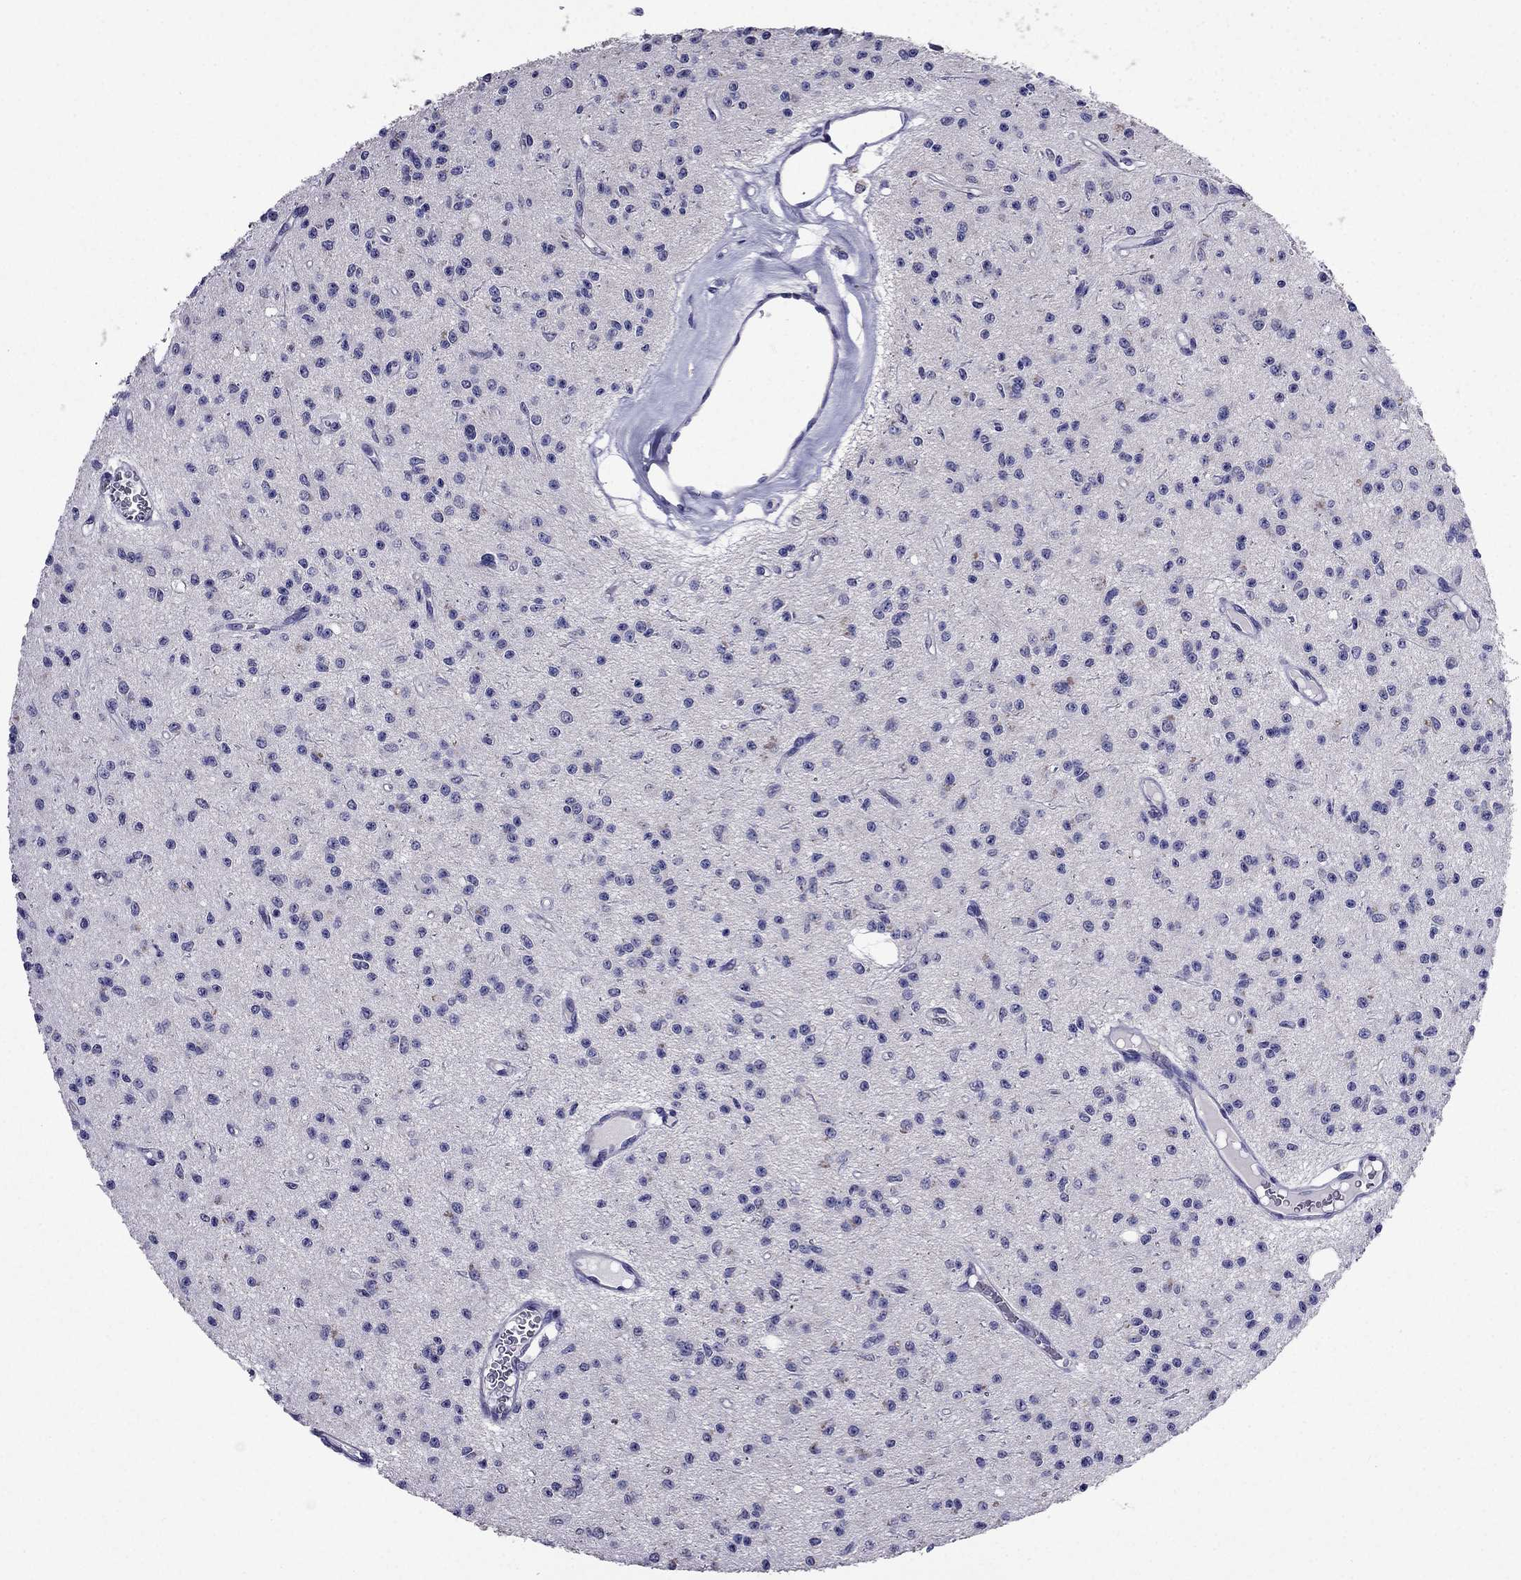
{"staining": {"intensity": "negative", "quantity": "none", "location": "none"}, "tissue": "glioma", "cell_type": "Tumor cells", "image_type": "cancer", "snomed": [{"axis": "morphology", "description": "Glioma, malignant, Low grade"}, {"axis": "topography", "description": "Brain"}], "caption": "Histopathology image shows no significant protein expression in tumor cells of glioma. (Brightfield microscopy of DAB (3,3'-diaminobenzidine) immunohistochemistry (IHC) at high magnification).", "gene": "AQP9", "patient": {"sex": "female", "age": 45}}